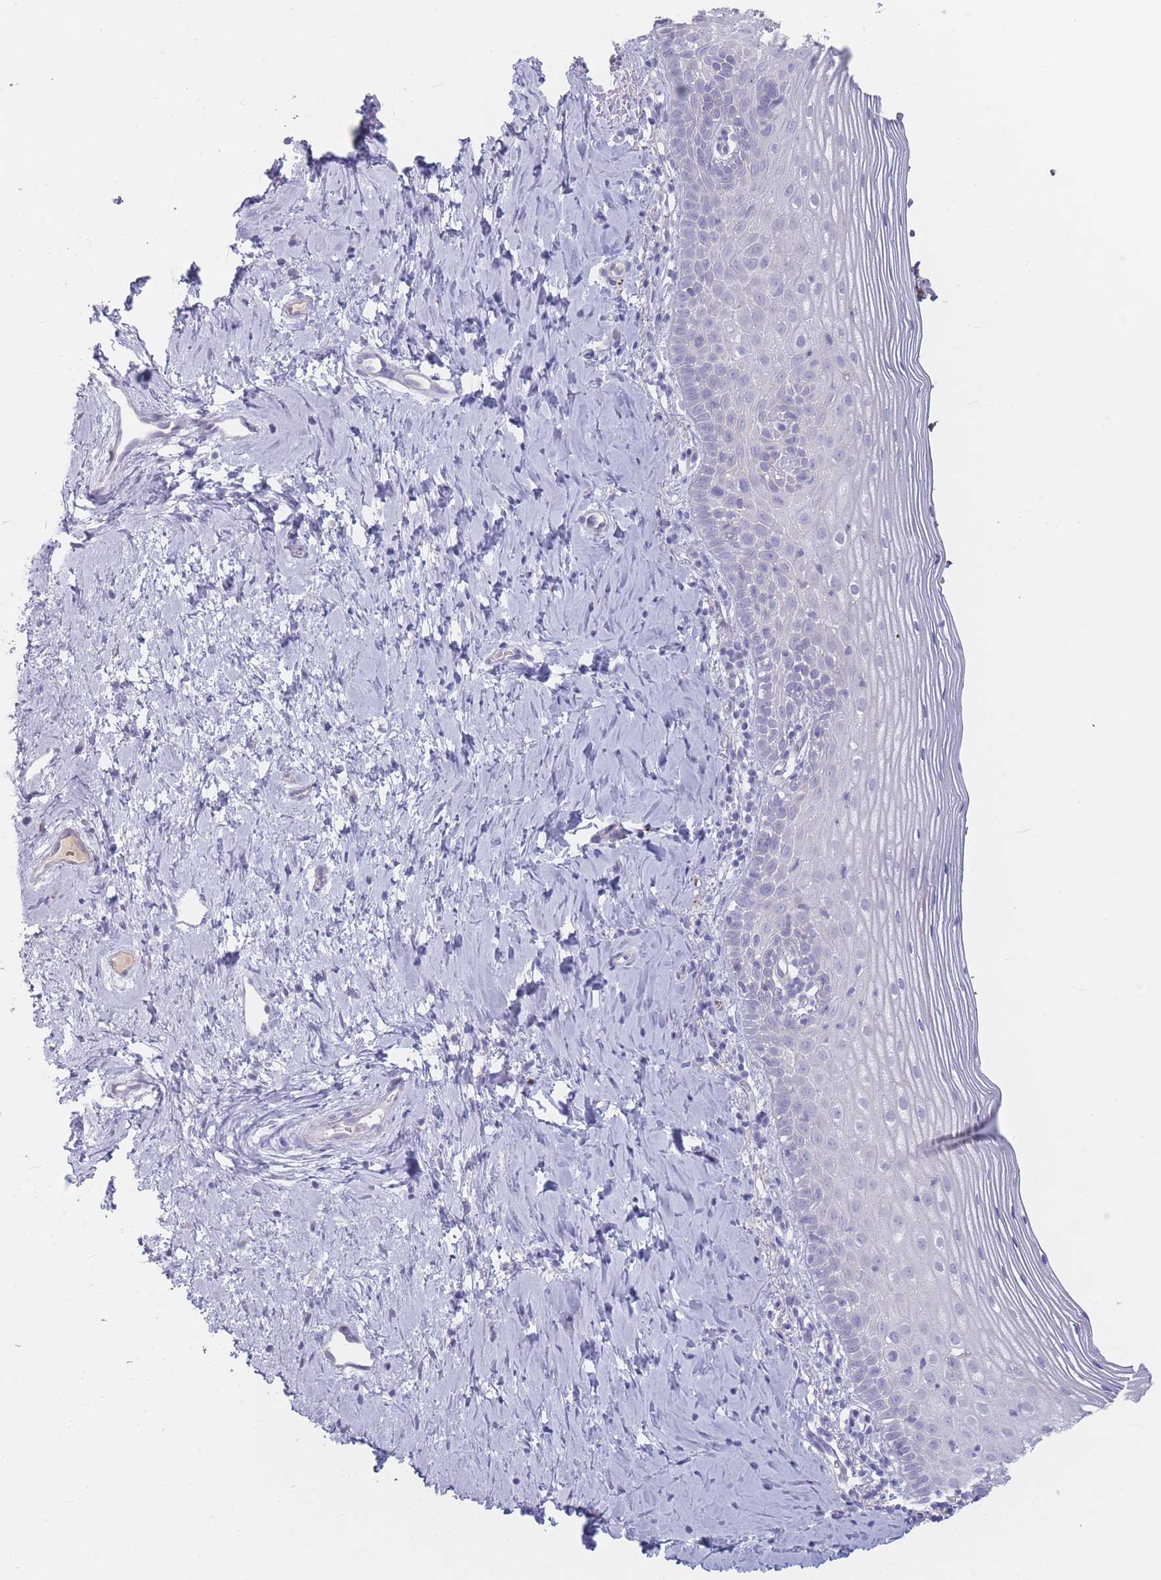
{"staining": {"intensity": "negative", "quantity": "none", "location": "none"}, "tissue": "cervix", "cell_type": "Glandular cells", "image_type": "normal", "snomed": [{"axis": "morphology", "description": "Normal tissue, NOS"}, {"axis": "topography", "description": "Cervix"}], "caption": "The photomicrograph displays no staining of glandular cells in benign cervix. Nuclei are stained in blue.", "gene": "PRG4", "patient": {"sex": "female", "age": 44}}